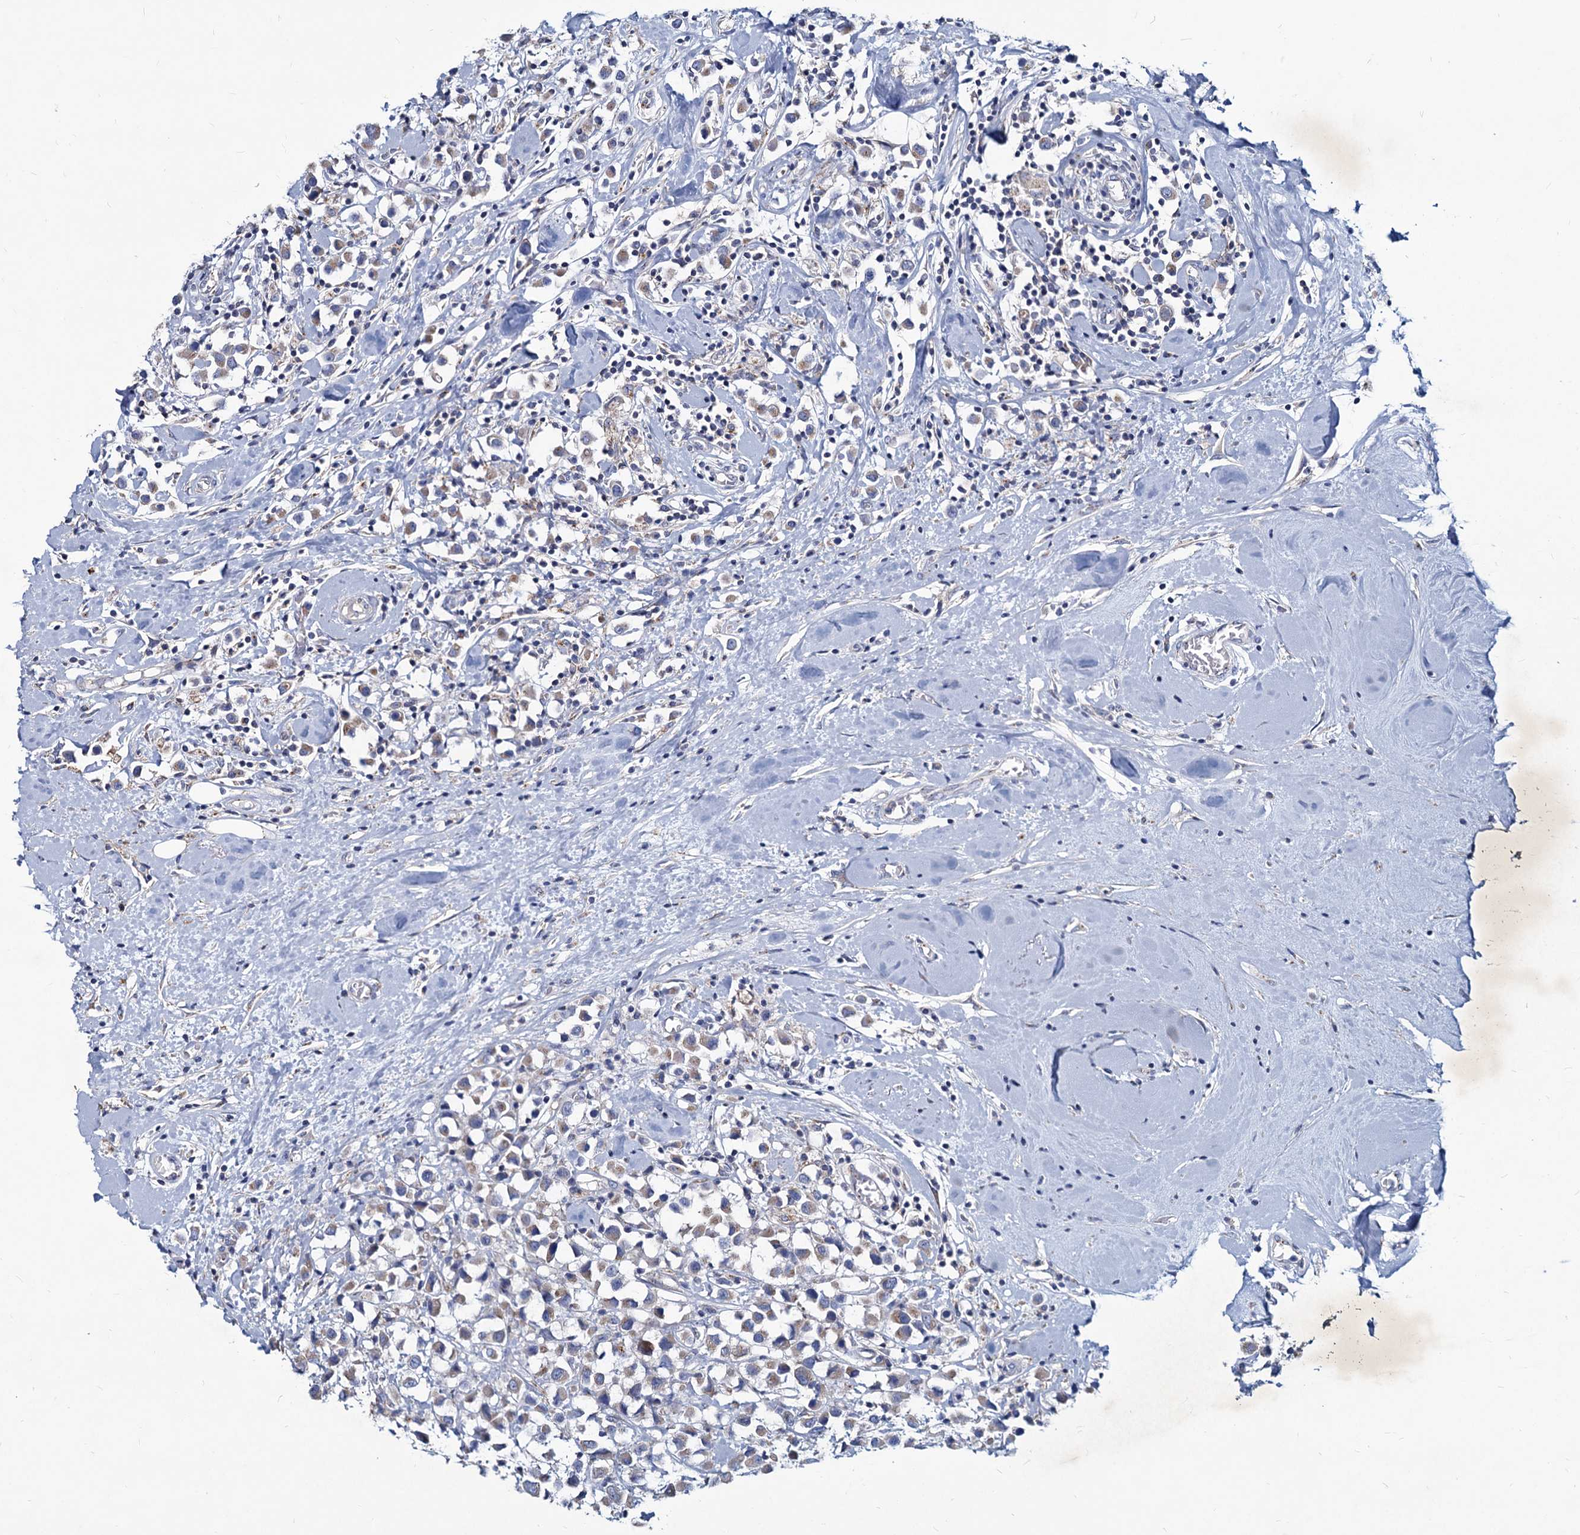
{"staining": {"intensity": "weak", "quantity": "25%-75%", "location": "cytoplasmic/membranous"}, "tissue": "breast cancer", "cell_type": "Tumor cells", "image_type": "cancer", "snomed": [{"axis": "morphology", "description": "Duct carcinoma"}, {"axis": "topography", "description": "Breast"}], "caption": "Invasive ductal carcinoma (breast) stained with a protein marker displays weak staining in tumor cells.", "gene": "AGBL4", "patient": {"sex": "female", "age": 61}}